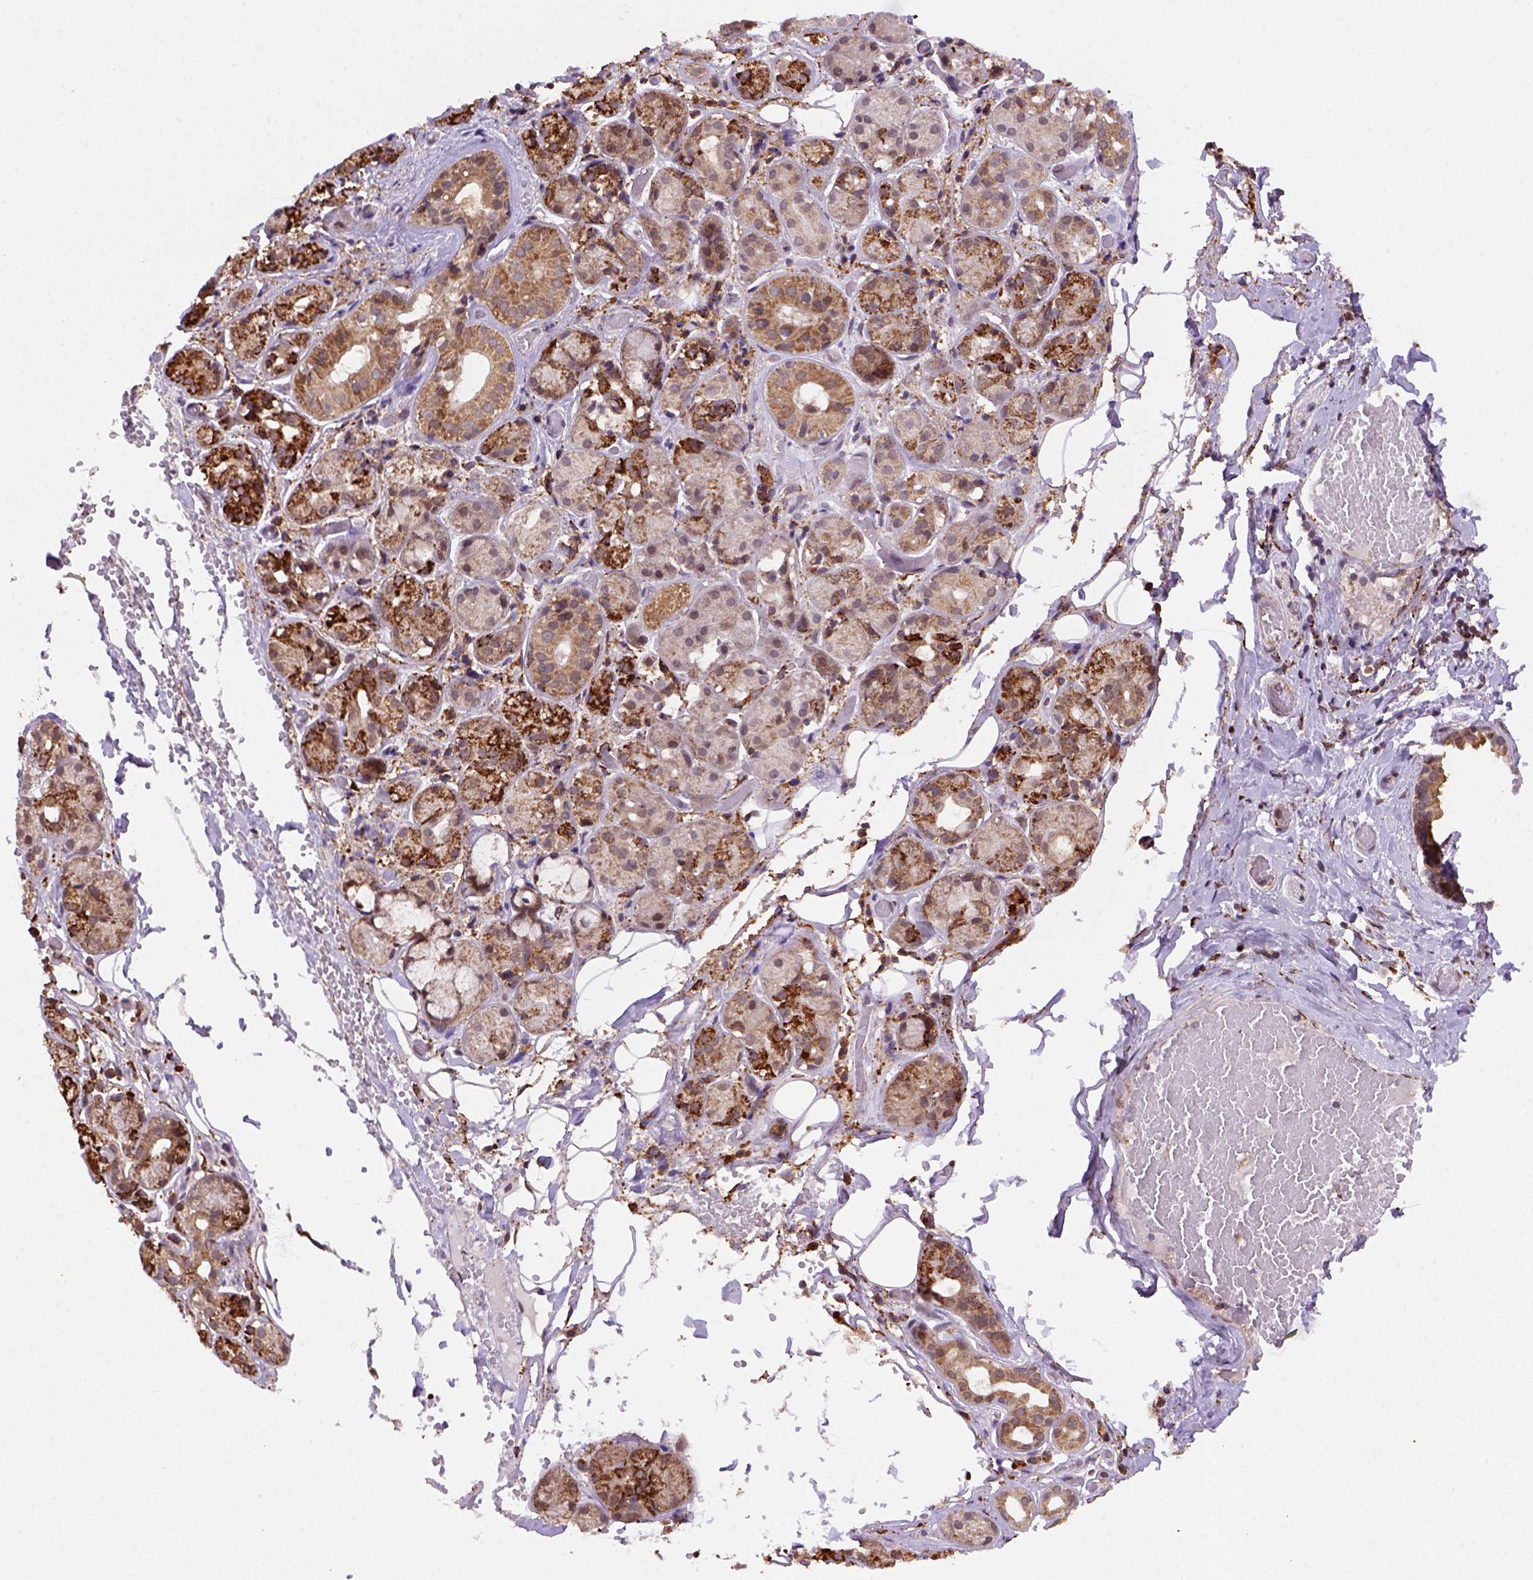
{"staining": {"intensity": "strong", "quantity": ">75%", "location": "cytoplasmic/membranous"}, "tissue": "salivary gland", "cell_type": "Glandular cells", "image_type": "normal", "snomed": [{"axis": "morphology", "description": "Normal tissue, NOS"}, {"axis": "topography", "description": "Salivary gland"}, {"axis": "topography", "description": "Peripheral nerve tissue"}], "caption": "Strong cytoplasmic/membranous protein expression is identified in approximately >75% of glandular cells in salivary gland. Immunohistochemistry (ihc) stains the protein of interest in brown and the nuclei are stained blue.", "gene": "FZD7", "patient": {"sex": "male", "age": 71}}